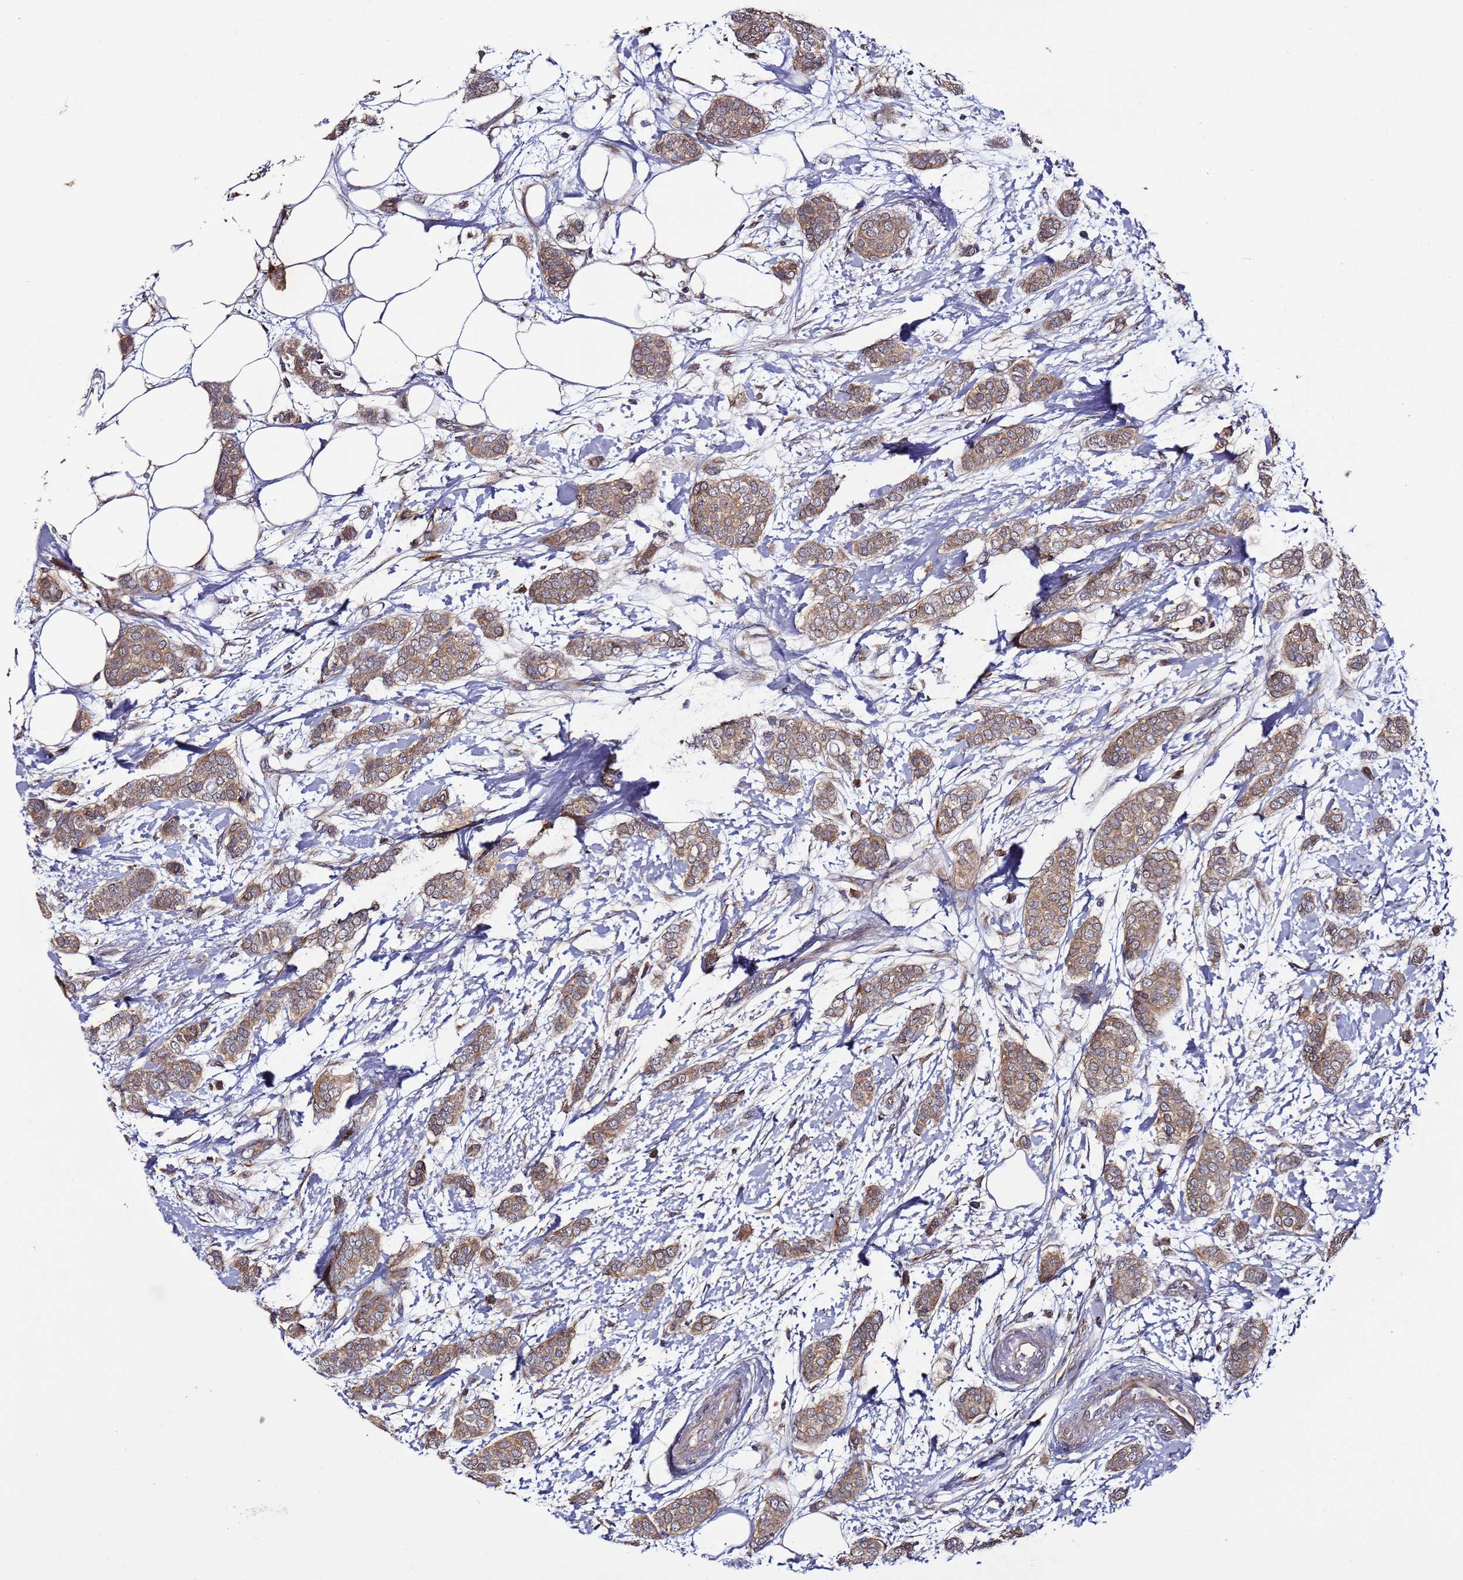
{"staining": {"intensity": "moderate", "quantity": ">75%", "location": "cytoplasmic/membranous"}, "tissue": "breast cancer", "cell_type": "Tumor cells", "image_type": "cancer", "snomed": [{"axis": "morphology", "description": "Duct carcinoma"}, {"axis": "topography", "description": "Breast"}], "caption": "A photomicrograph showing moderate cytoplasmic/membranous positivity in approximately >75% of tumor cells in breast invasive ductal carcinoma, as visualized by brown immunohistochemical staining.", "gene": "TMEM176B", "patient": {"sex": "female", "age": 72}}